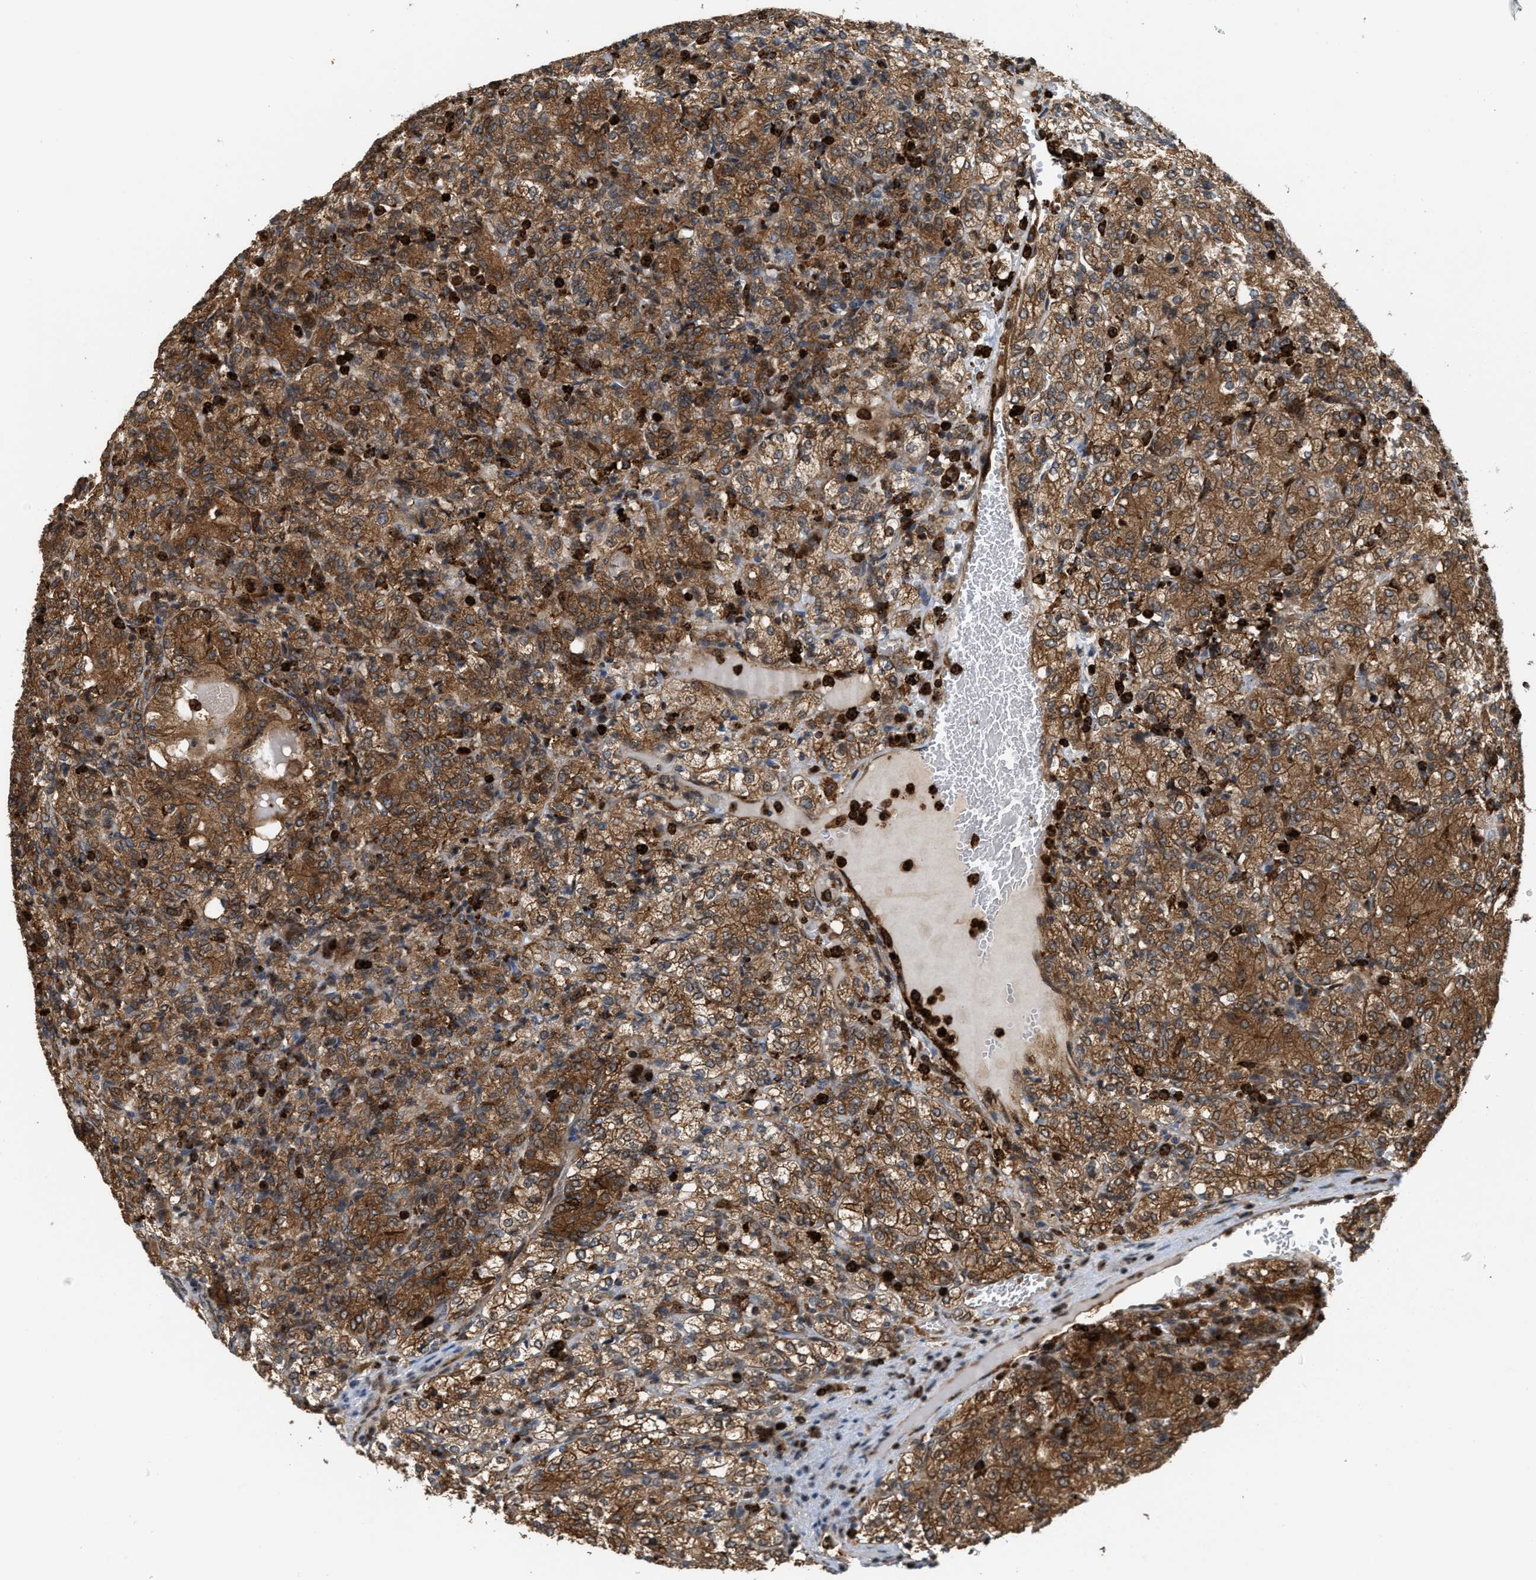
{"staining": {"intensity": "strong", "quantity": ">75%", "location": "cytoplasmic/membranous"}, "tissue": "renal cancer", "cell_type": "Tumor cells", "image_type": "cancer", "snomed": [{"axis": "morphology", "description": "Adenocarcinoma, NOS"}, {"axis": "topography", "description": "Kidney"}], "caption": "Renal adenocarcinoma stained for a protein (brown) demonstrates strong cytoplasmic/membranous positive staining in about >75% of tumor cells.", "gene": "IQCE", "patient": {"sex": "male", "age": 77}}